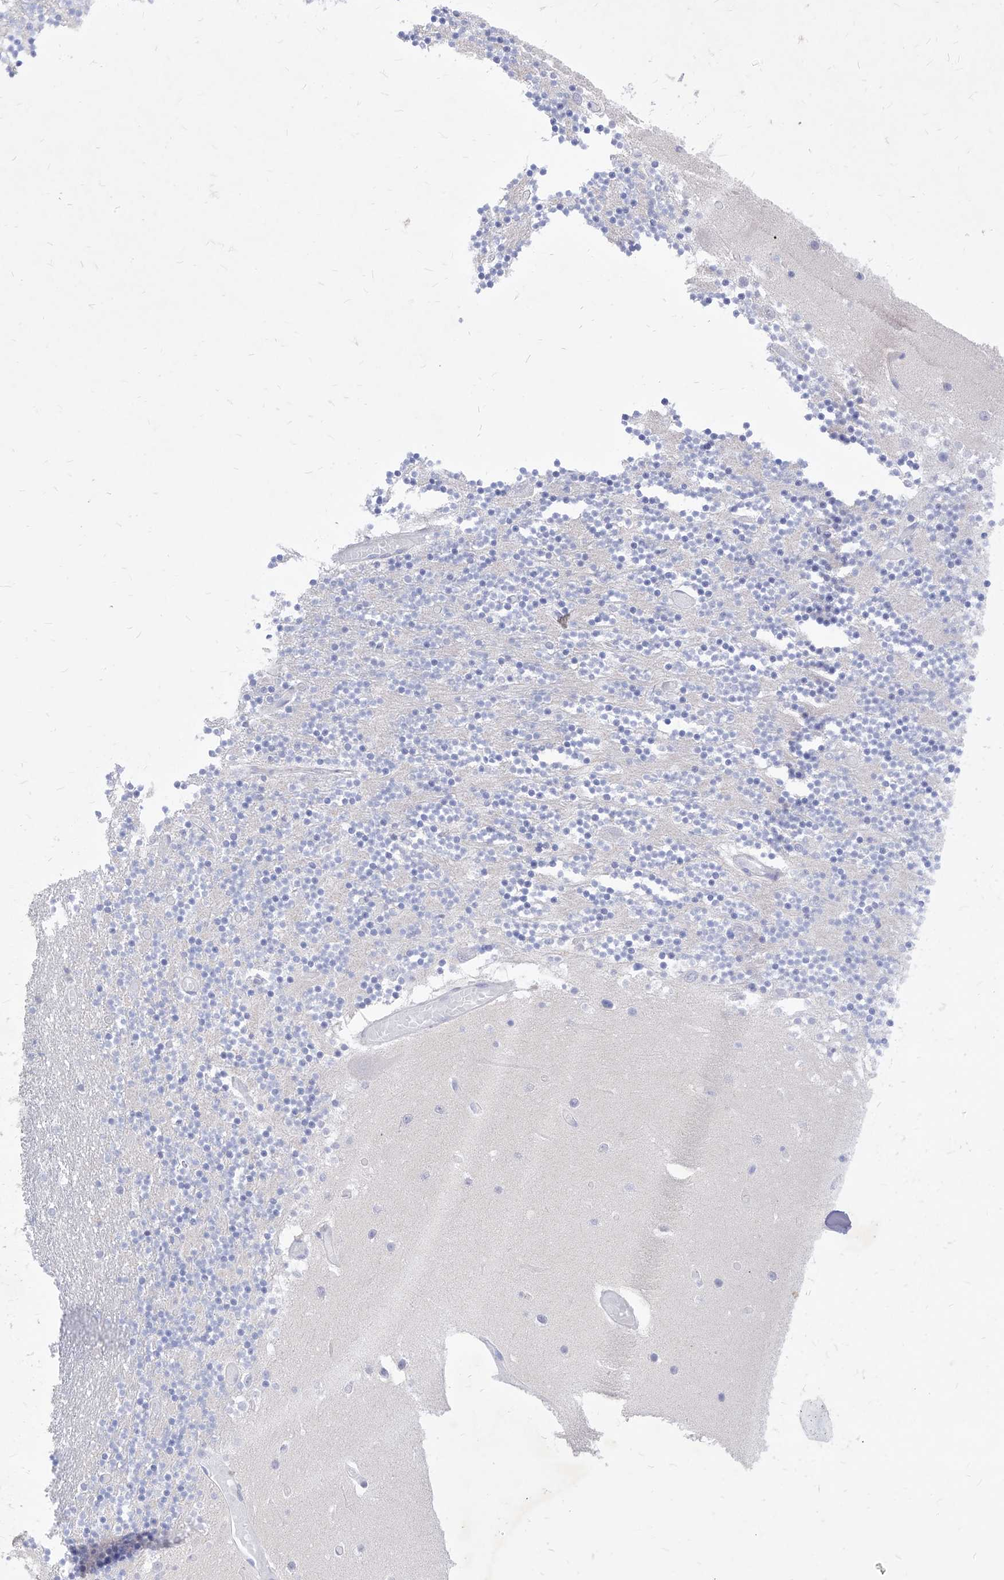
{"staining": {"intensity": "negative", "quantity": "none", "location": "none"}, "tissue": "cerebellum", "cell_type": "Cells in granular layer", "image_type": "normal", "snomed": [{"axis": "morphology", "description": "Normal tissue, NOS"}, {"axis": "topography", "description": "Cerebellum"}], "caption": "This is a histopathology image of immunohistochemistry staining of benign cerebellum, which shows no expression in cells in granular layer.", "gene": "VAX1", "patient": {"sex": "female", "age": 28}}